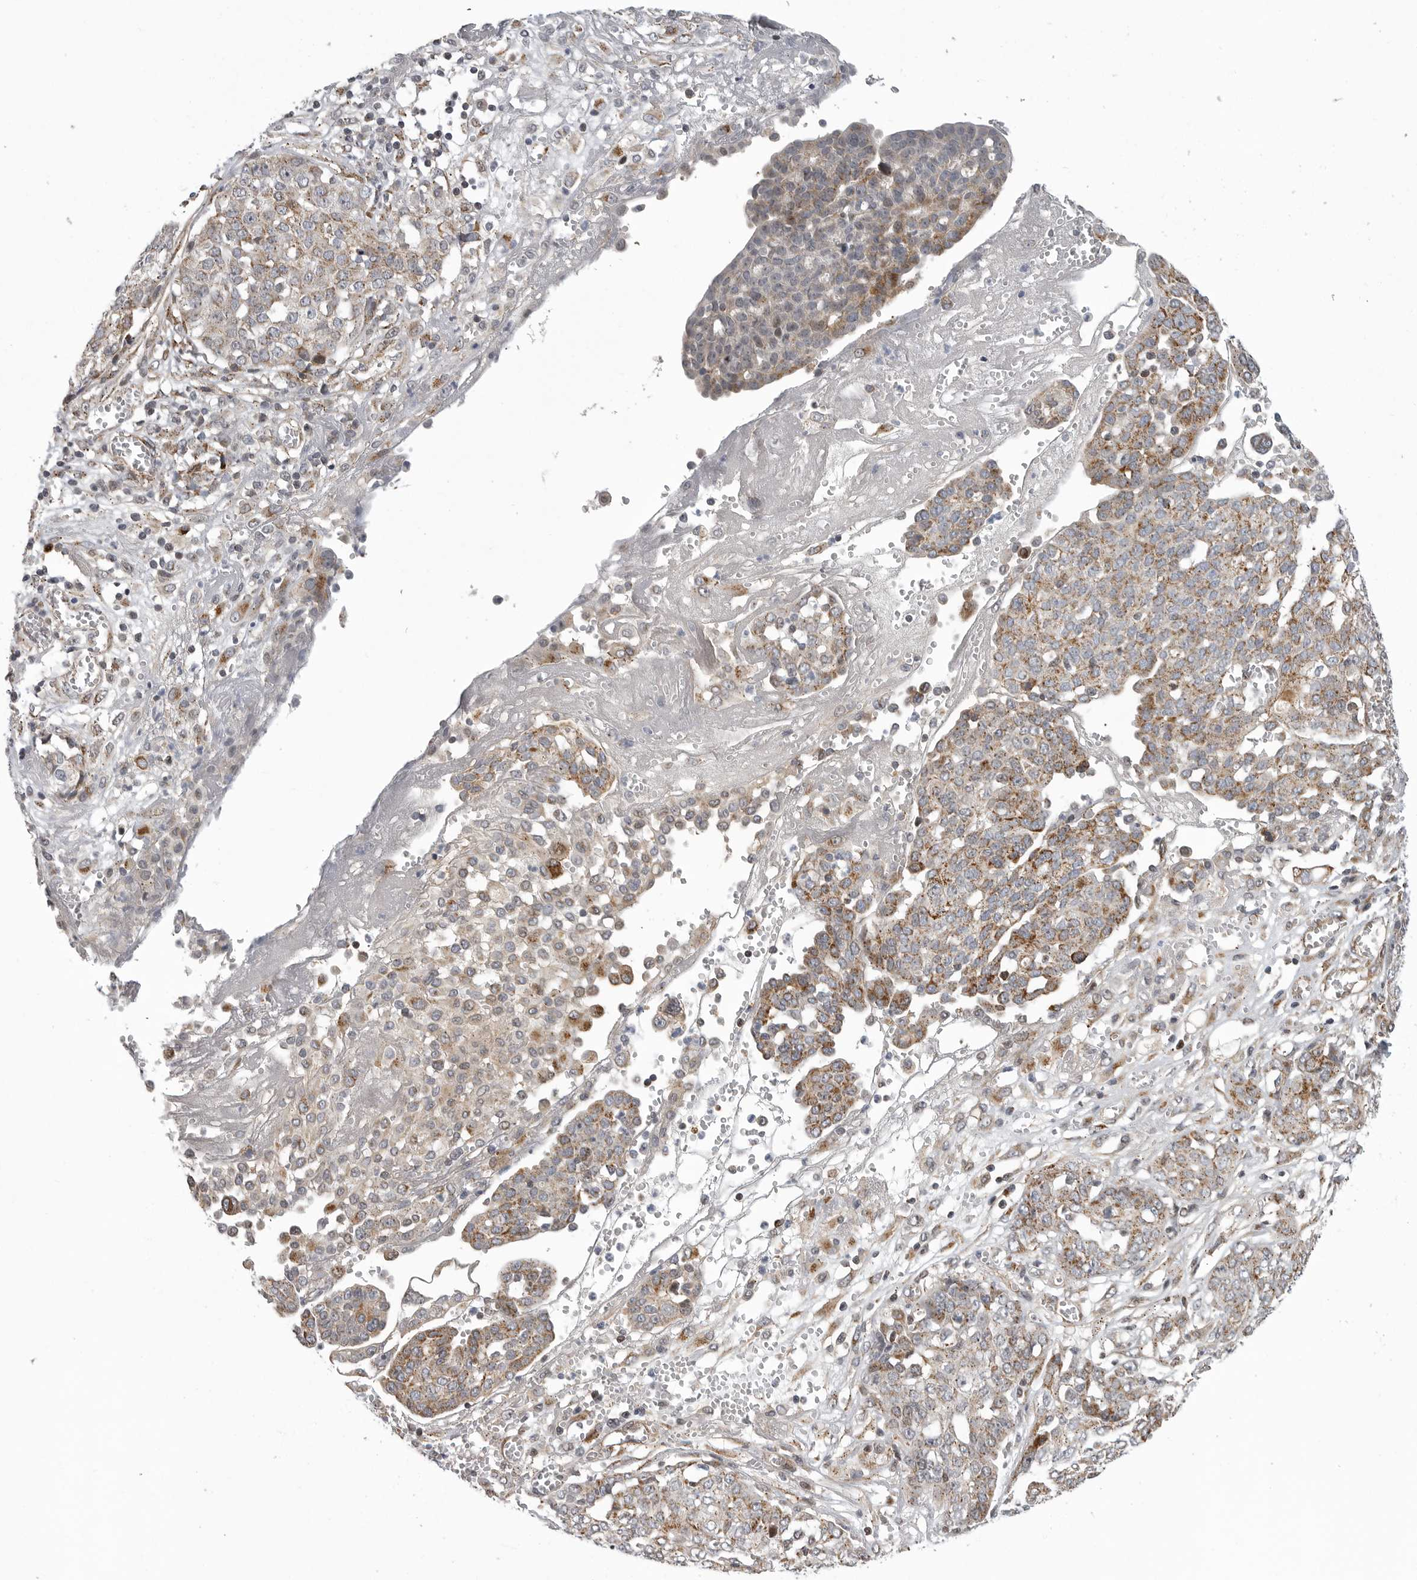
{"staining": {"intensity": "moderate", "quantity": "25%-75%", "location": "cytoplasmic/membranous"}, "tissue": "ovarian cancer", "cell_type": "Tumor cells", "image_type": "cancer", "snomed": [{"axis": "morphology", "description": "Cystadenocarcinoma, serous, NOS"}, {"axis": "topography", "description": "Soft tissue"}, {"axis": "topography", "description": "Ovary"}], "caption": "Tumor cells demonstrate moderate cytoplasmic/membranous positivity in about 25%-75% of cells in serous cystadenocarcinoma (ovarian).", "gene": "TMPRSS11F", "patient": {"sex": "female", "age": 57}}